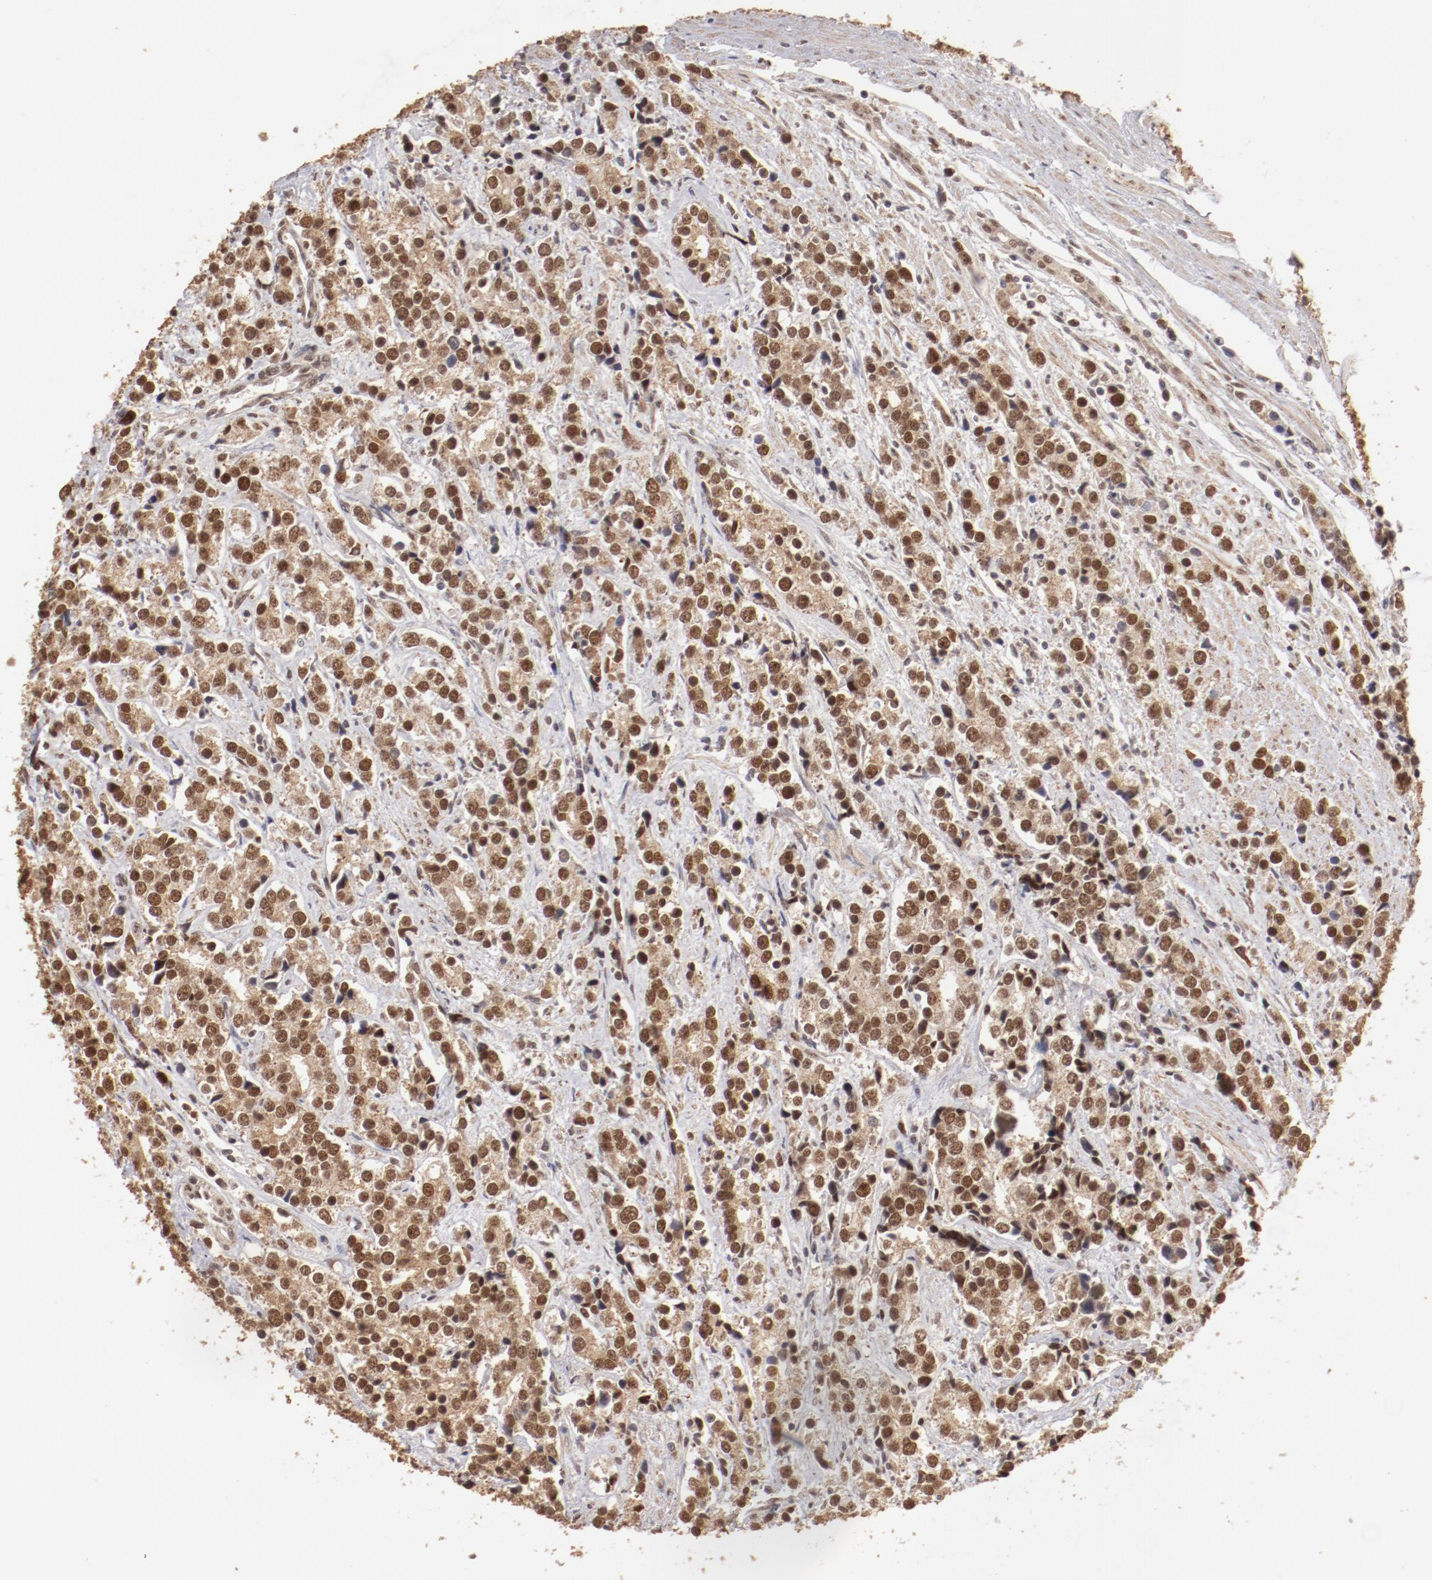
{"staining": {"intensity": "strong", "quantity": ">75%", "location": "cytoplasmic/membranous,nuclear"}, "tissue": "prostate cancer", "cell_type": "Tumor cells", "image_type": "cancer", "snomed": [{"axis": "morphology", "description": "Adenocarcinoma, High grade"}, {"axis": "topography", "description": "Prostate"}], "caption": "Immunohistochemistry (IHC) of human prostate cancer demonstrates high levels of strong cytoplasmic/membranous and nuclear expression in about >75% of tumor cells.", "gene": "CLOCK", "patient": {"sex": "male", "age": 71}}